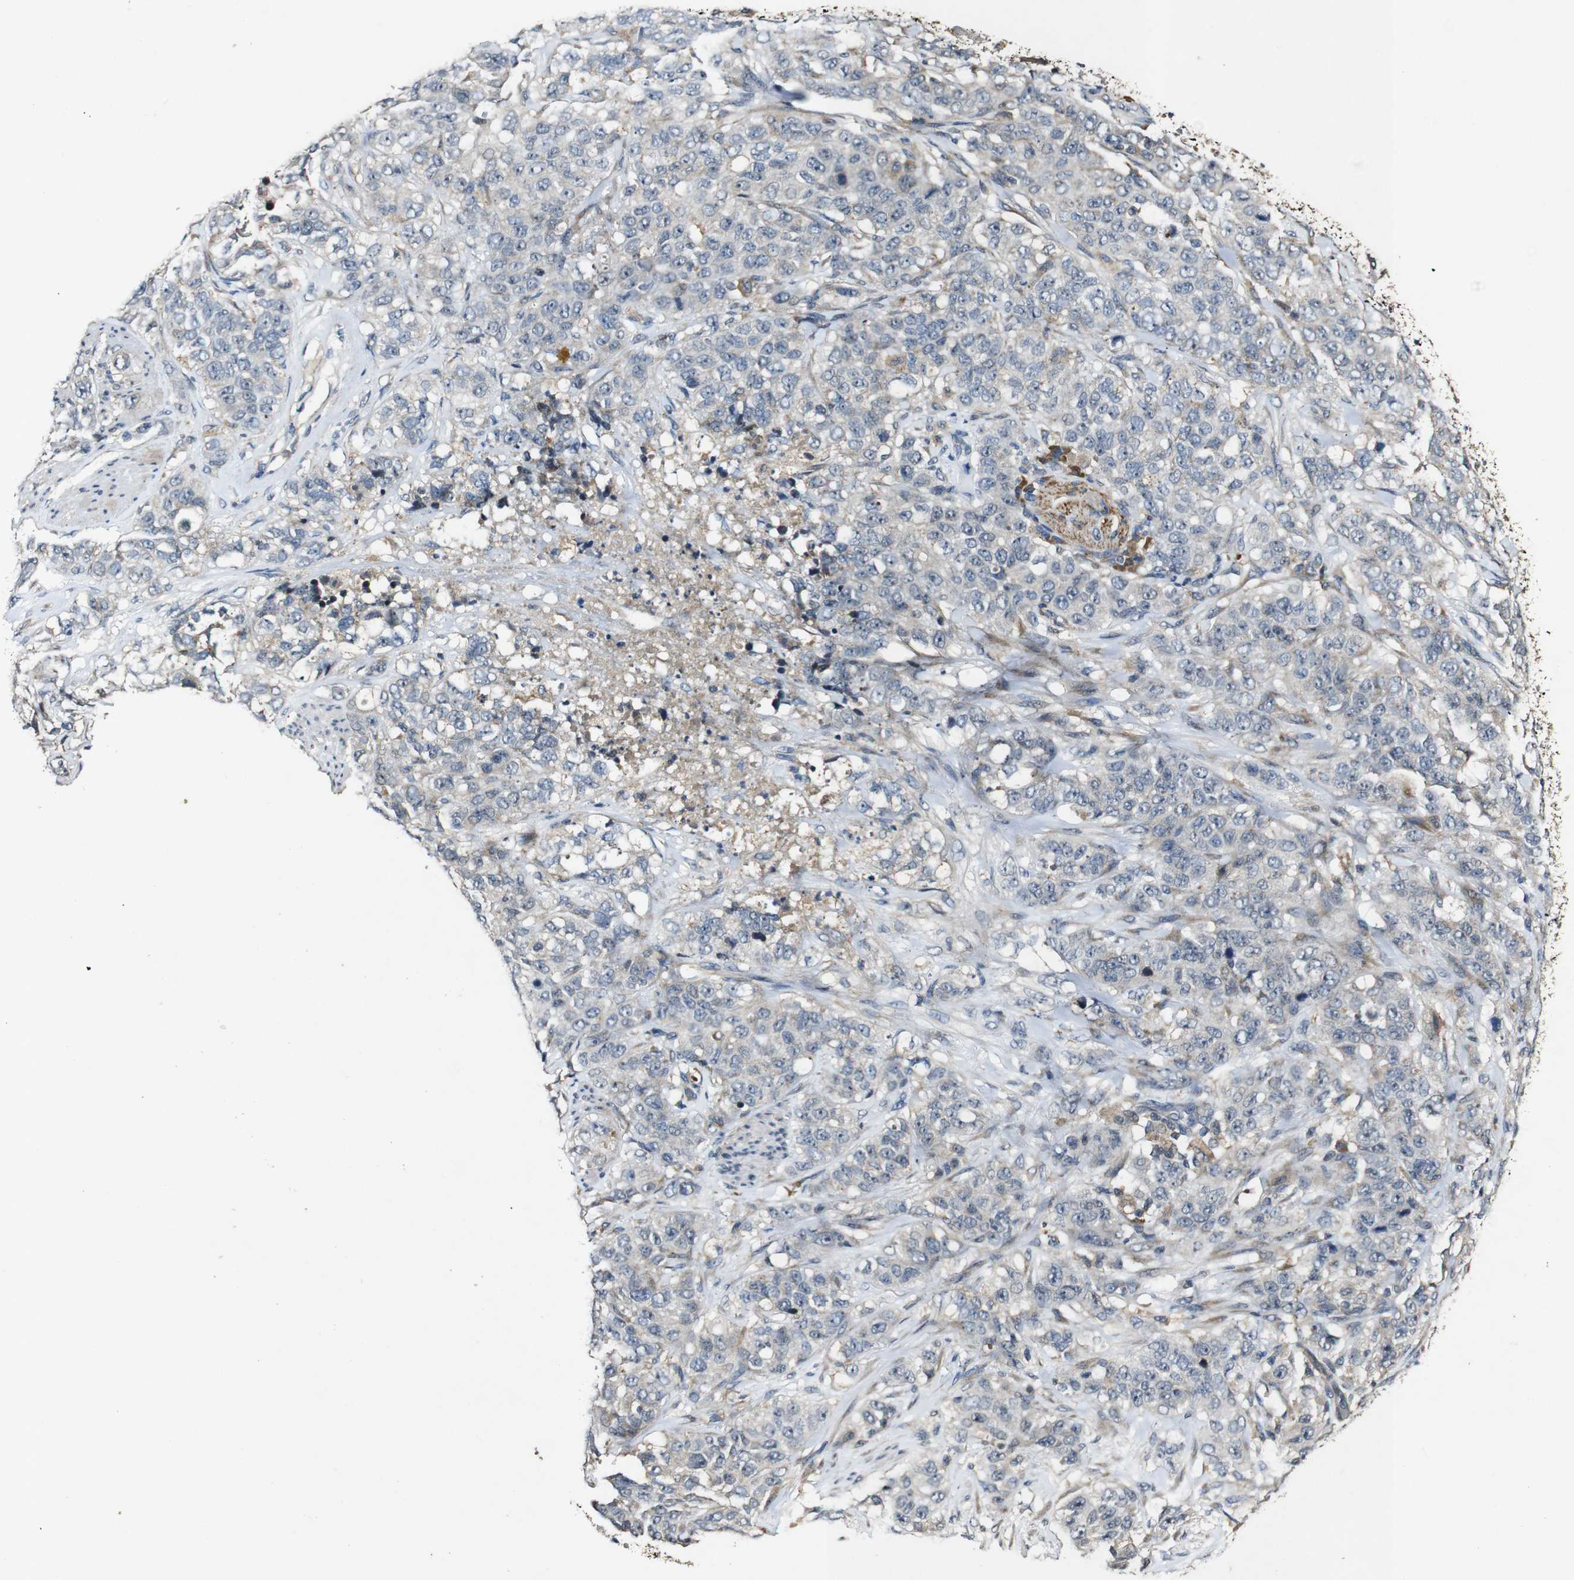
{"staining": {"intensity": "negative", "quantity": "none", "location": "none"}, "tissue": "stomach cancer", "cell_type": "Tumor cells", "image_type": "cancer", "snomed": [{"axis": "morphology", "description": "Adenocarcinoma, NOS"}, {"axis": "topography", "description": "Stomach"}], "caption": "Immunohistochemical staining of adenocarcinoma (stomach) shows no significant expression in tumor cells. Nuclei are stained in blue.", "gene": "MAGI2", "patient": {"sex": "male", "age": 48}}